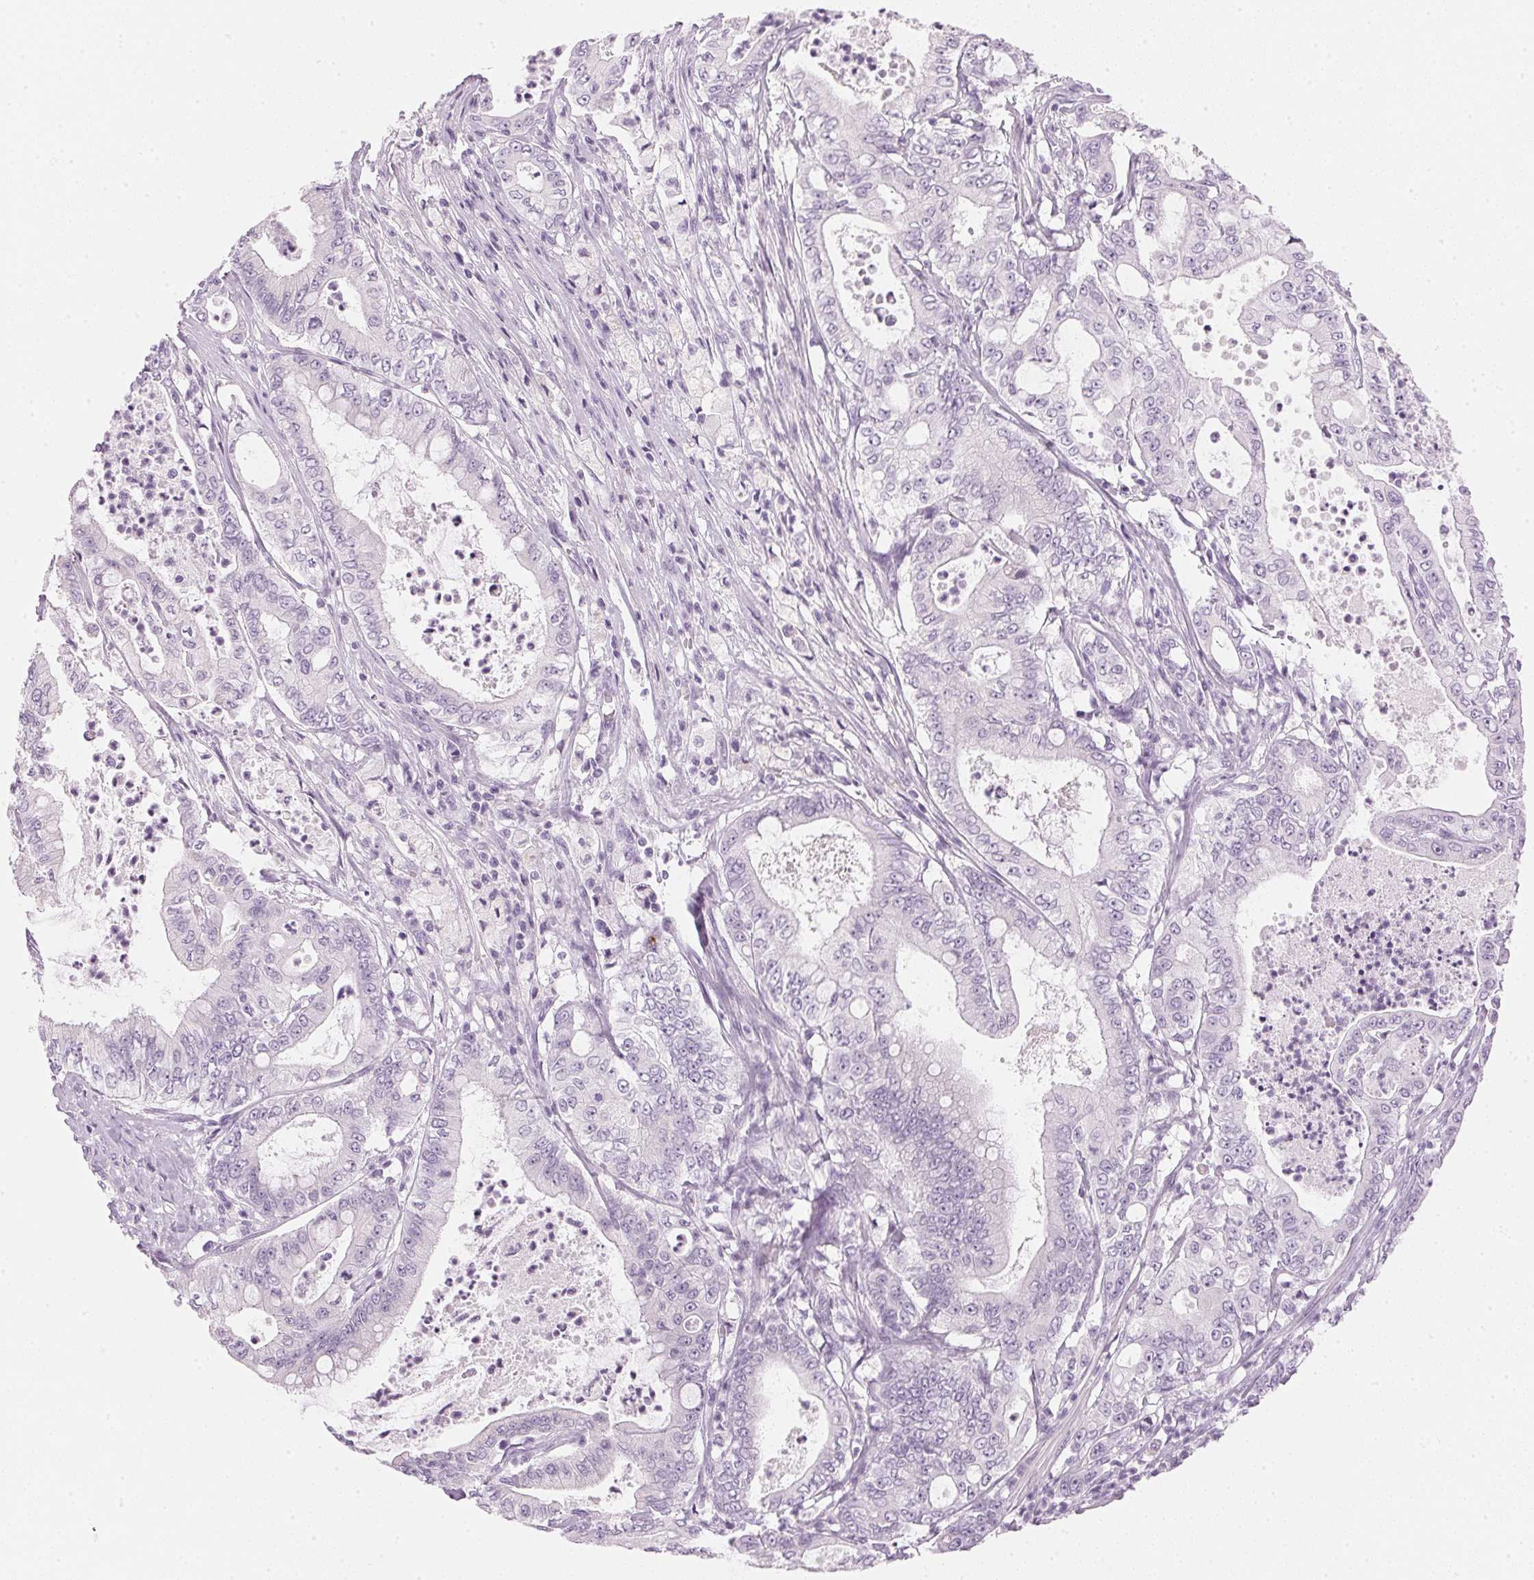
{"staining": {"intensity": "negative", "quantity": "none", "location": "none"}, "tissue": "pancreatic cancer", "cell_type": "Tumor cells", "image_type": "cancer", "snomed": [{"axis": "morphology", "description": "Adenocarcinoma, NOS"}, {"axis": "topography", "description": "Pancreas"}], "caption": "Tumor cells show no significant positivity in adenocarcinoma (pancreatic).", "gene": "IGFBP1", "patient": {"sex": "male", "age": 71}}